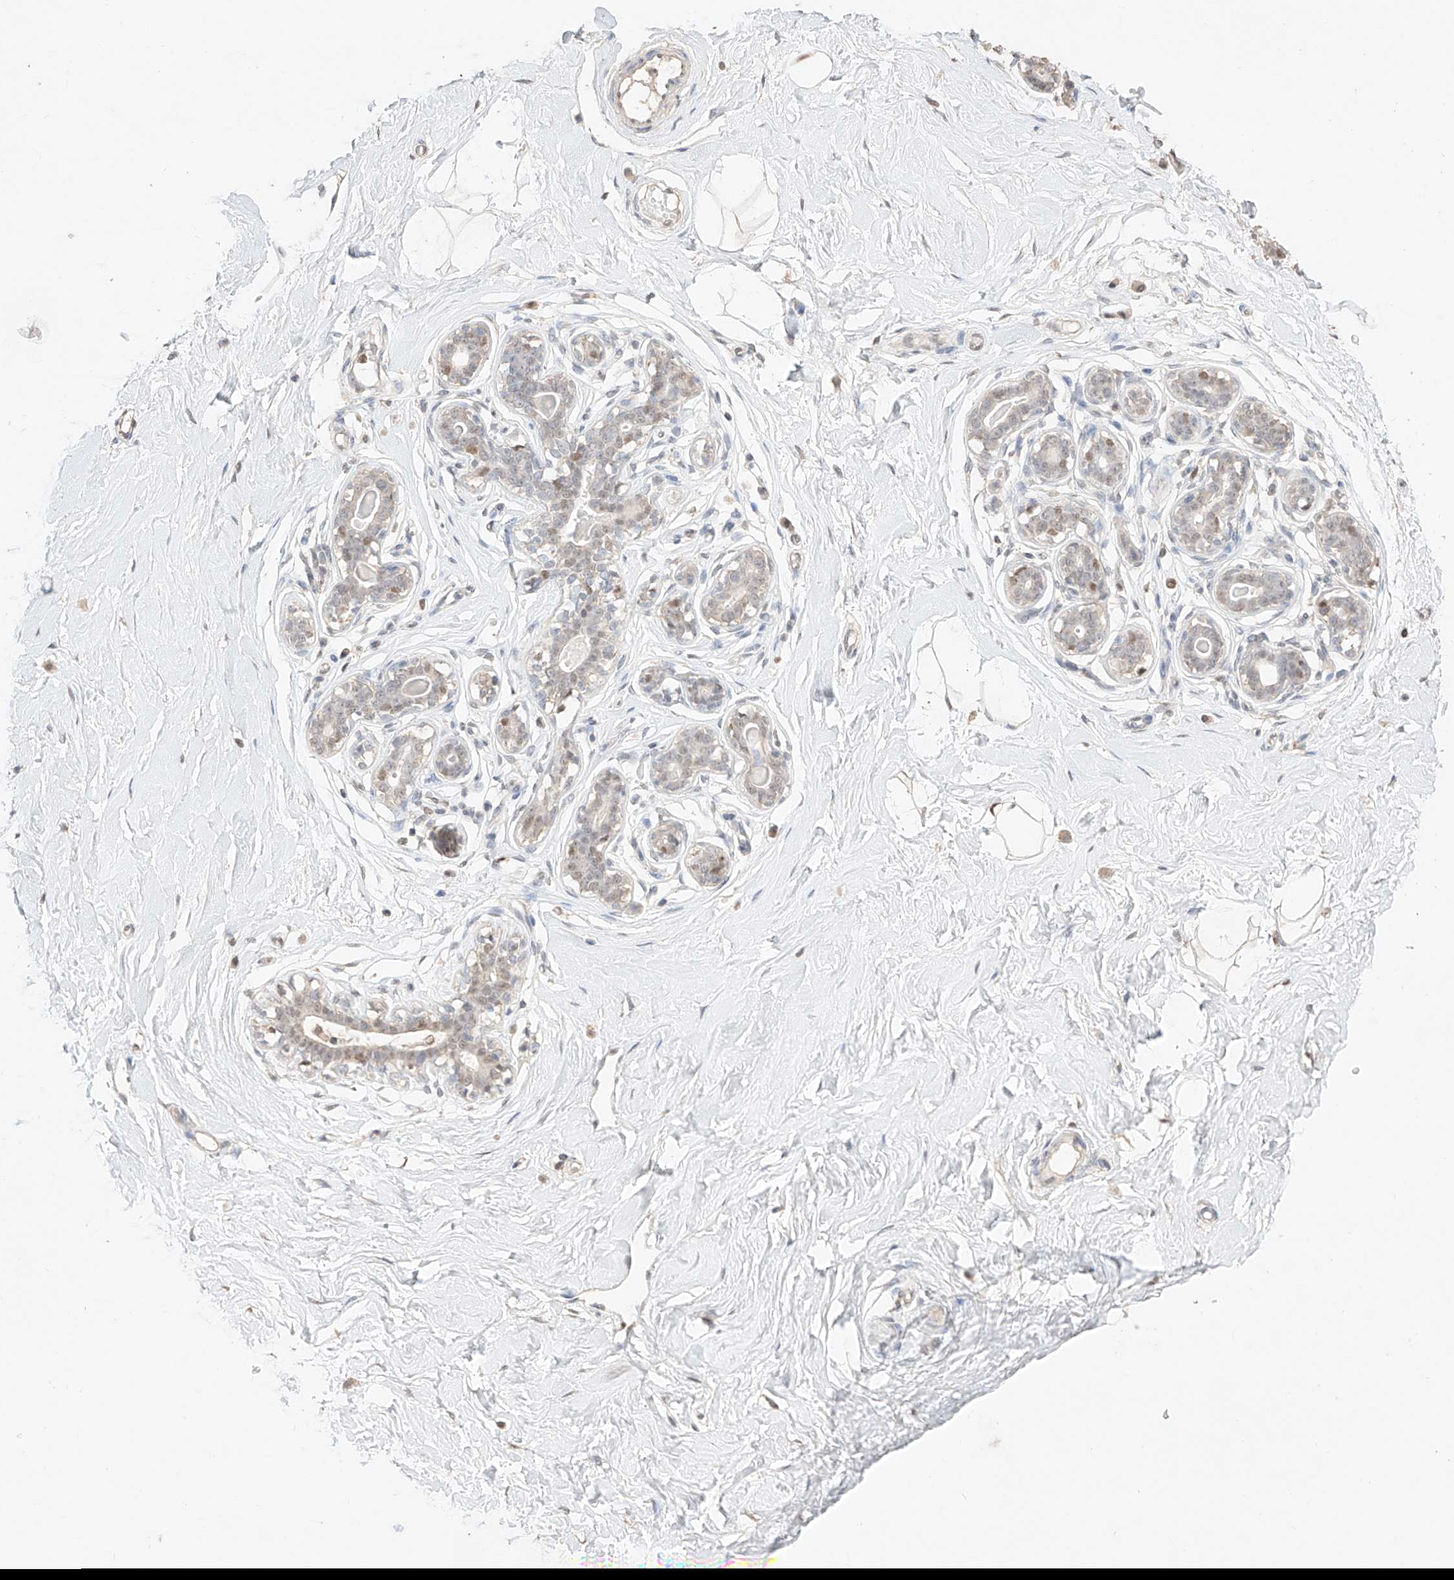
{"staining": {"intensity": "negative", "quantity": "none", "location": "none"}, "tissue": "breast", "cell_type": "Adipocytes", "image_type": "normal", "snomed": [{"axis": "morphology", "description": "Normal tissue, NOS"}, {"axis": "morphology", "description": "Adenoma, NOS"}, {"axis": "topography", "description": "Breast"}], "caption": "The immunohistochemistry histopathology image has no significant positivity in adipocytes of breast. Brightfield microscopy of immunohistochemistry stained with DAB (3,3'-diaminobenzidine) (brown) and hematoxylin (blue), captured at high magnification.", "gene": "APIP", "patient": {"sex": "female", "age": 23}}